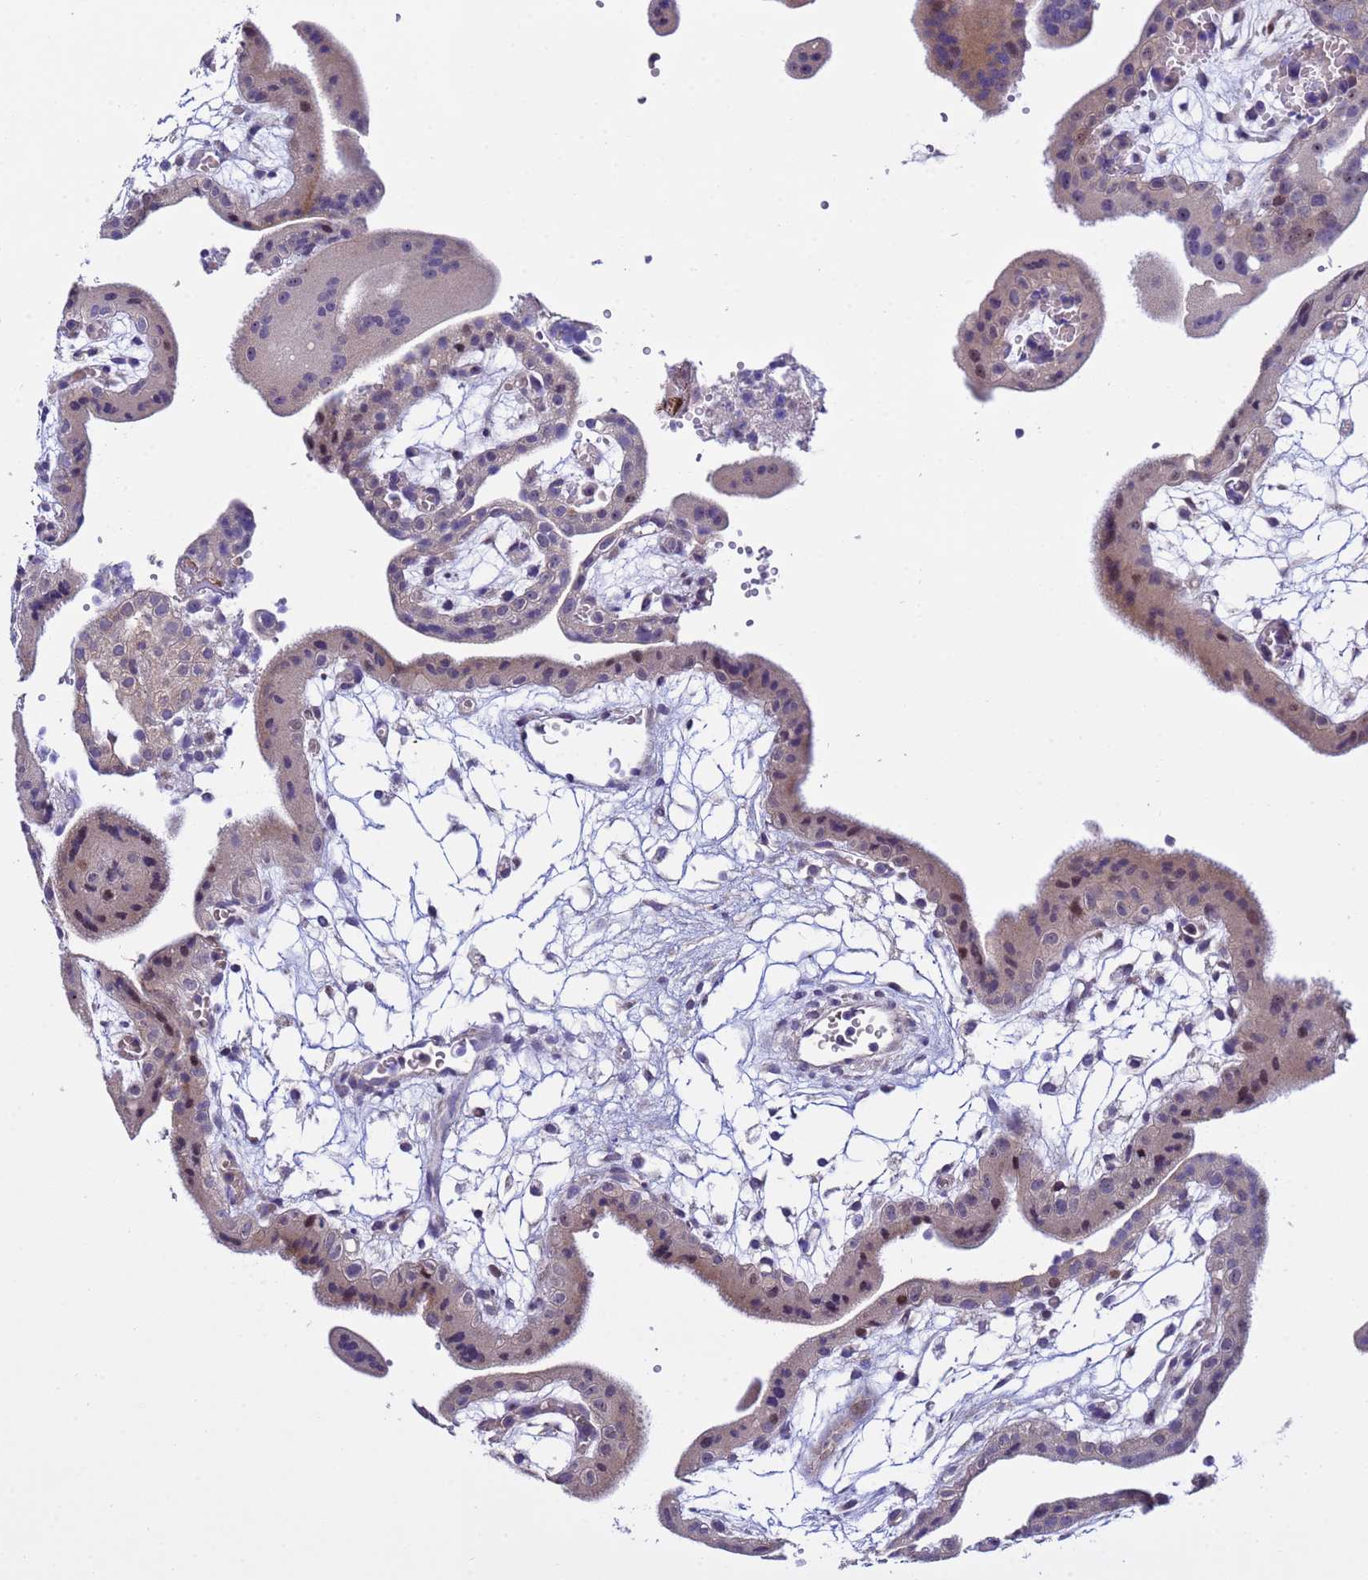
{"staining": {"intensity": "negative", "quantity": "none", "location": "none"}, "tissue": "placenta", "cell_type": "Decidual cells", "image_type": "normal", "snomed": [{"axis": "morphology", "description": "Normal tissue, NOS"}, {"axis": "topography", "description": "Placenta"}], "caption": "Immunohistochemistry (IHC) micrograph of normal placenta: placenta stained with DAB (3,3'-diaminobenzidine) displays no significant protein staining in decidual cells. Brightfield microscopy of immunohistochemistry stained with DAB (3,3'-diaminobenzidine) (brown) and hematoxylin (blue), captured at high magnification.", "gene": "IGSF11", "patient": {"sex": "female", "age": 18}}